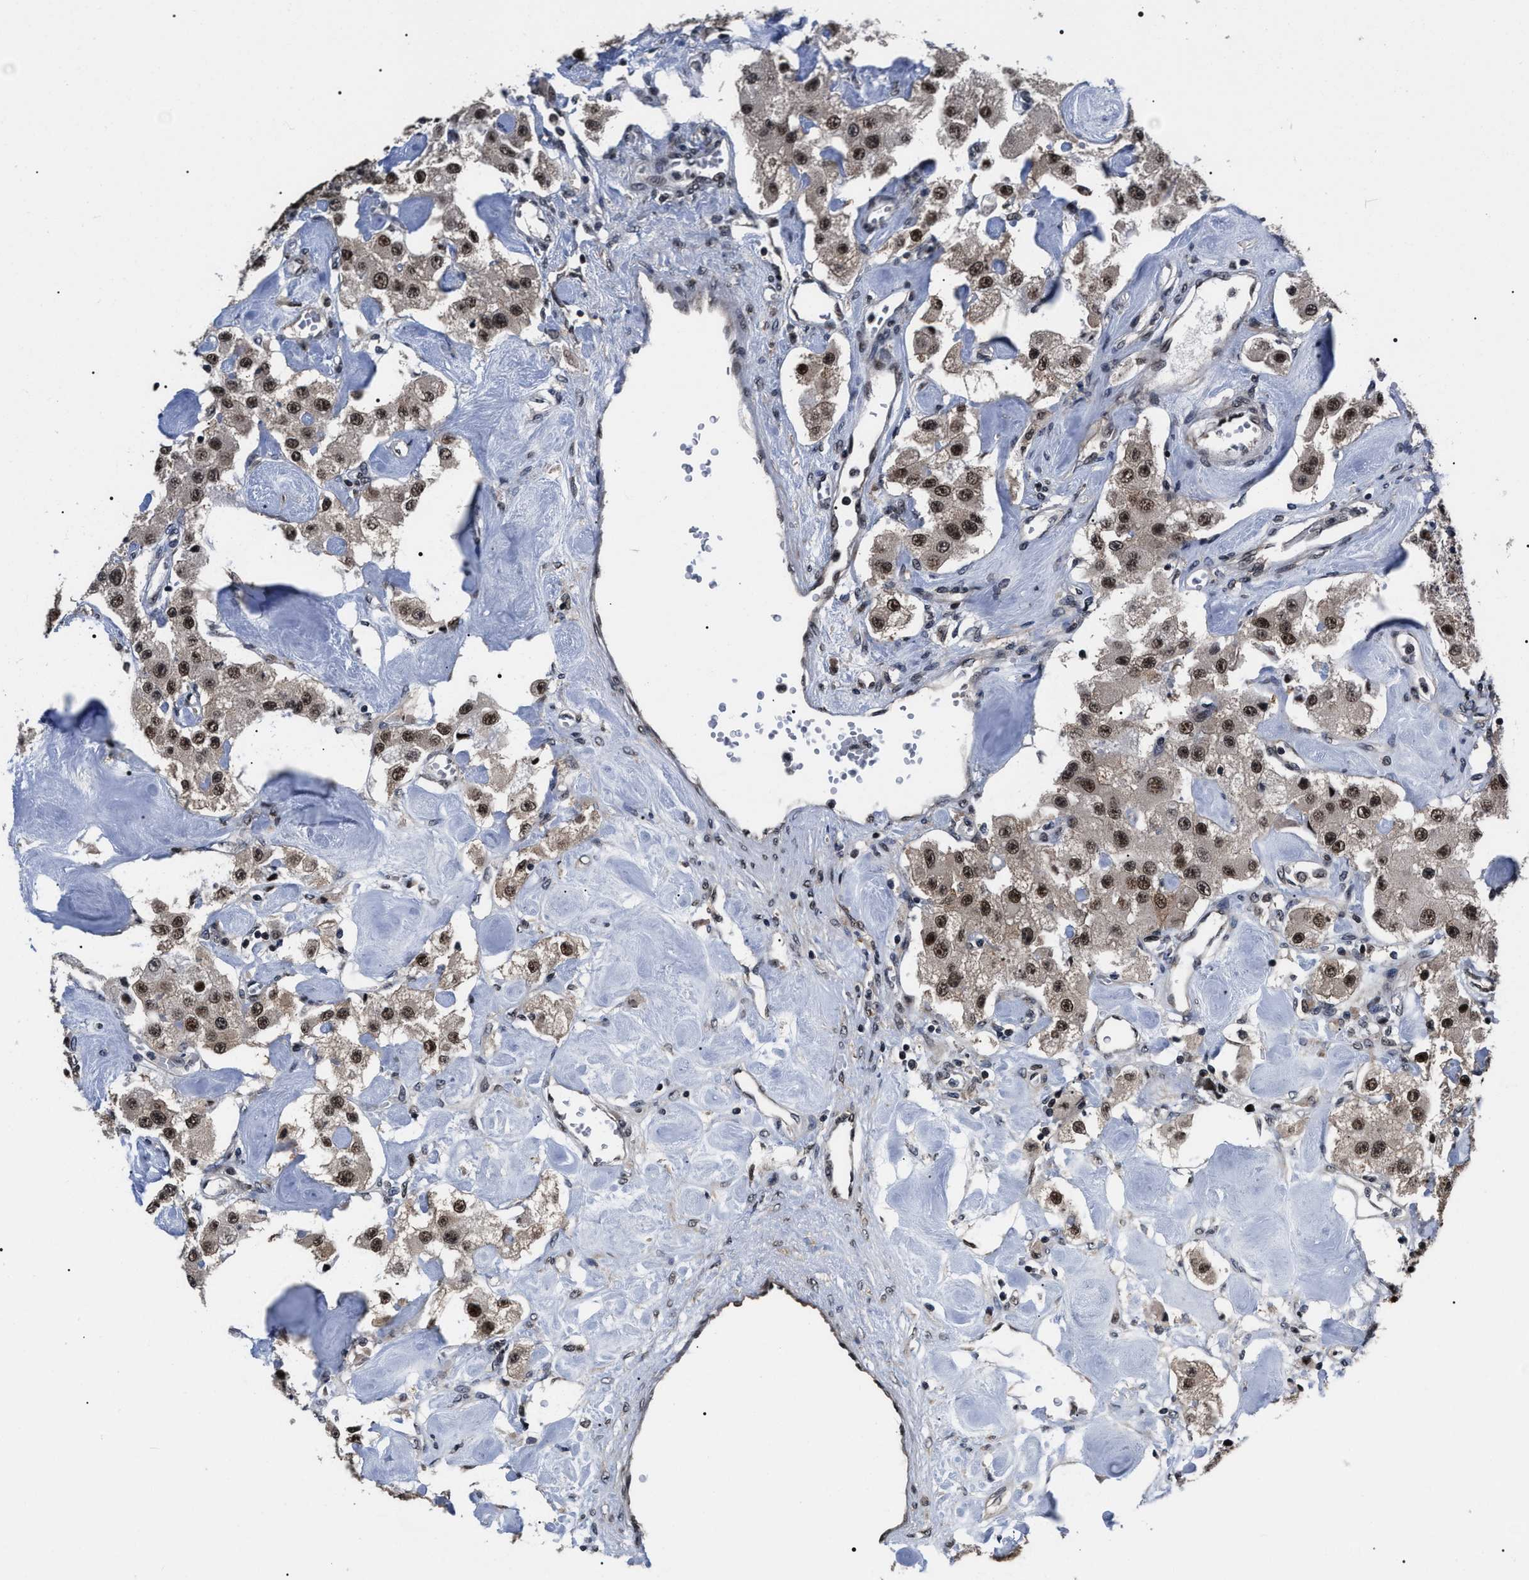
{"staining": {"intensity": "strong", "quantity": ">75%", "location": "nuclear"}, "tissue": "carcinoid", "cell_type": "Tumor cells", "image_type": "cancer", "snomed": [{"axis": "morphology", "description": "Carcinoid, malignant, NOS"}, {"axis": "topography", "description": "Pancreas"}], "caption": "Protein staining exhibits strong nuclear staining in approximately >75% of tumor cells in malignant carcinoid. (DAB IHC with brightfield microscopy, high magnification).", "gene": "CSNK2A1", "patient": {"sex": "male", "age": 41}}